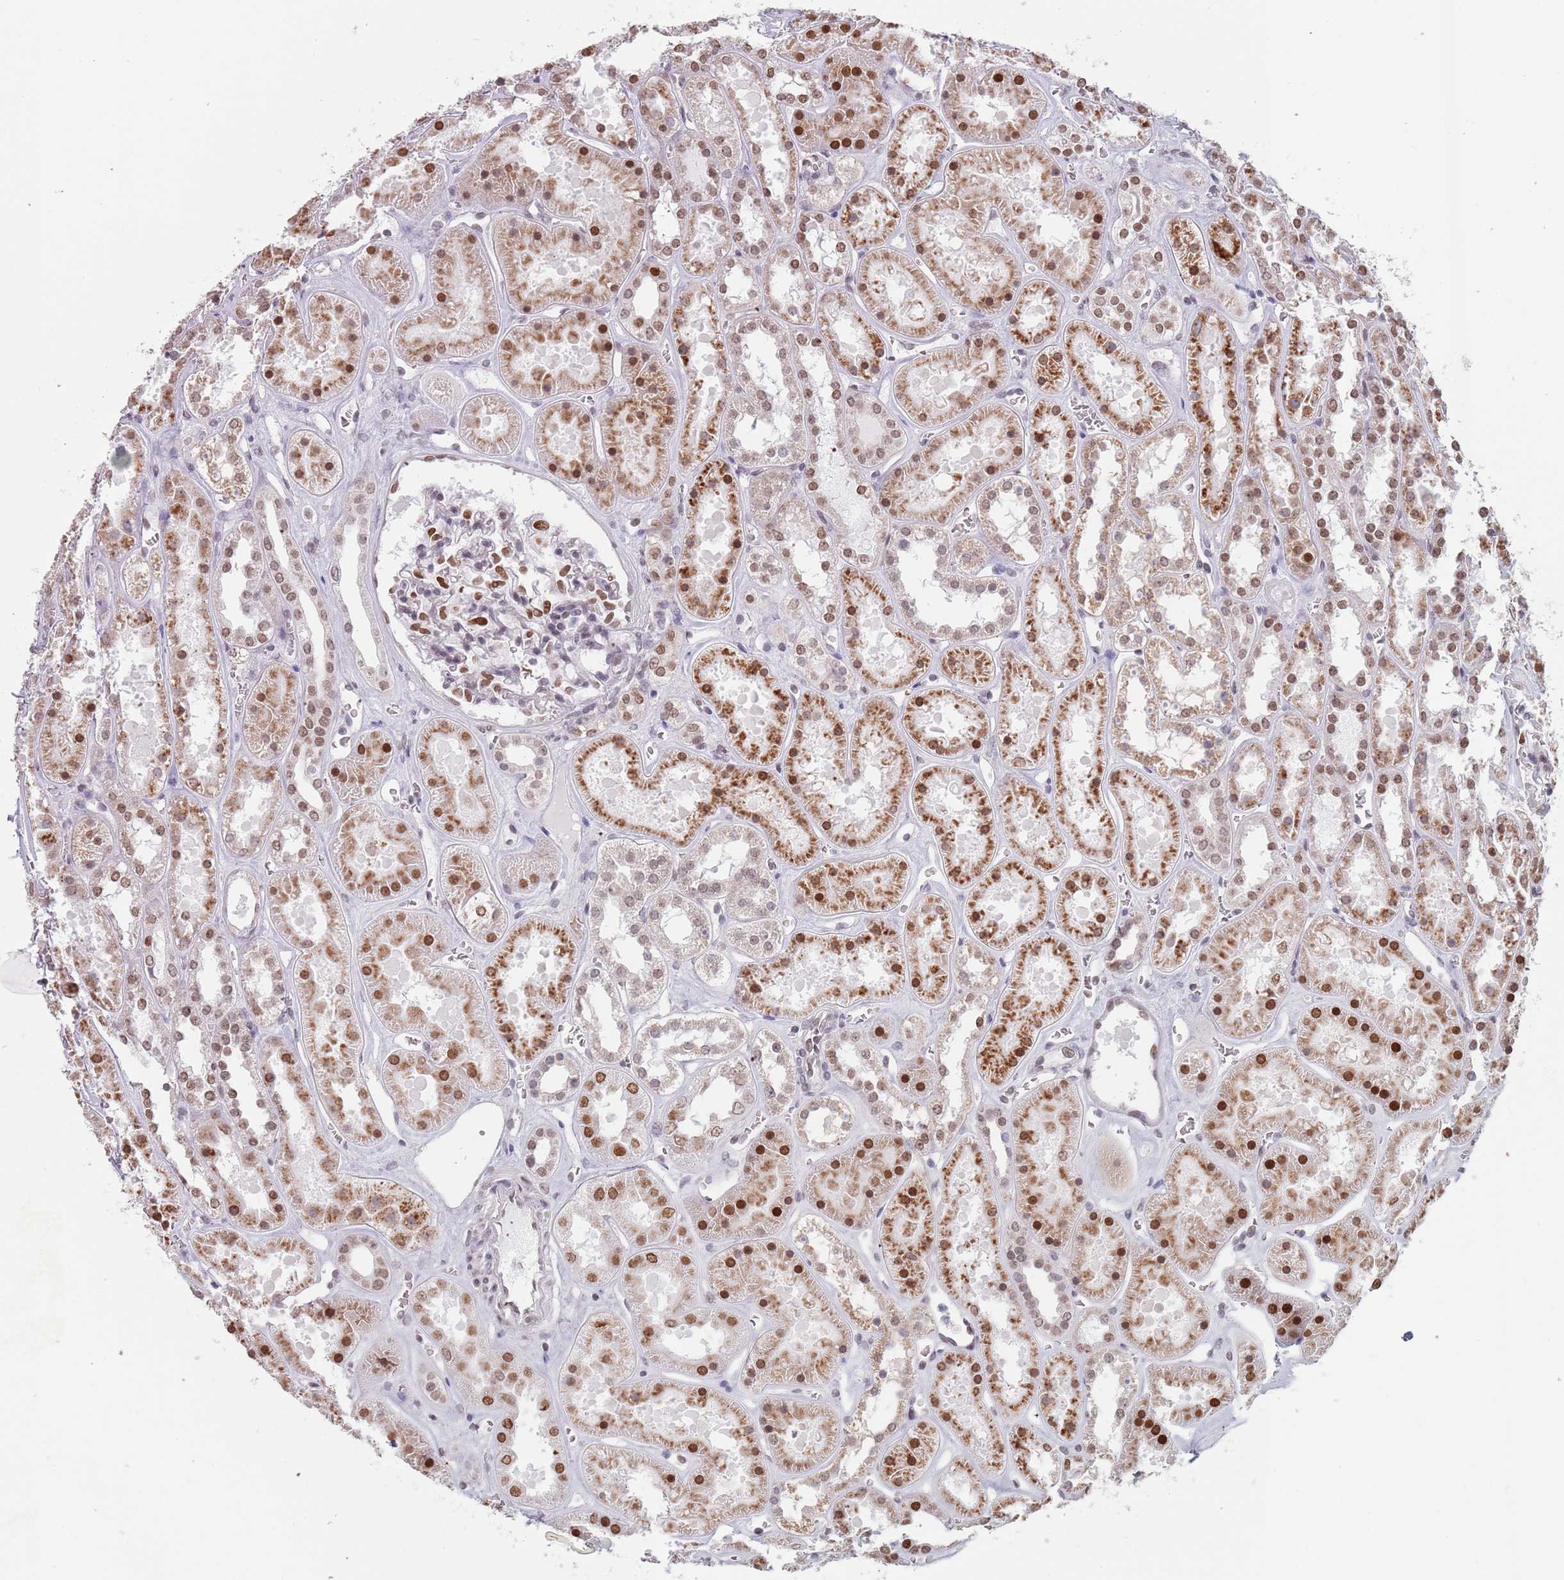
{"staining": {"intensity": "moderate", "quantity": "<25%", "location": "nuclear"}, "tissue": "kidney", "cell_type": "Cells in glomeruli", "image_type": "normal", "snomed": [{"axis": "morphology", "description": "Normal tissue, NOS"}, {"axis": "topography", "description": "Kidney"}], "caption": "The histopathology image shows staining of normal kidney, revealing moderate nuclear protein positivity (brown color) within cells in glomeruli. (DAB (3,3'-diaminobenzidine) IHC, brown staining for protein, blue staining for nuclei).", "gene": "MFSD12", "patient": {"sex": "female", "age": 41}}